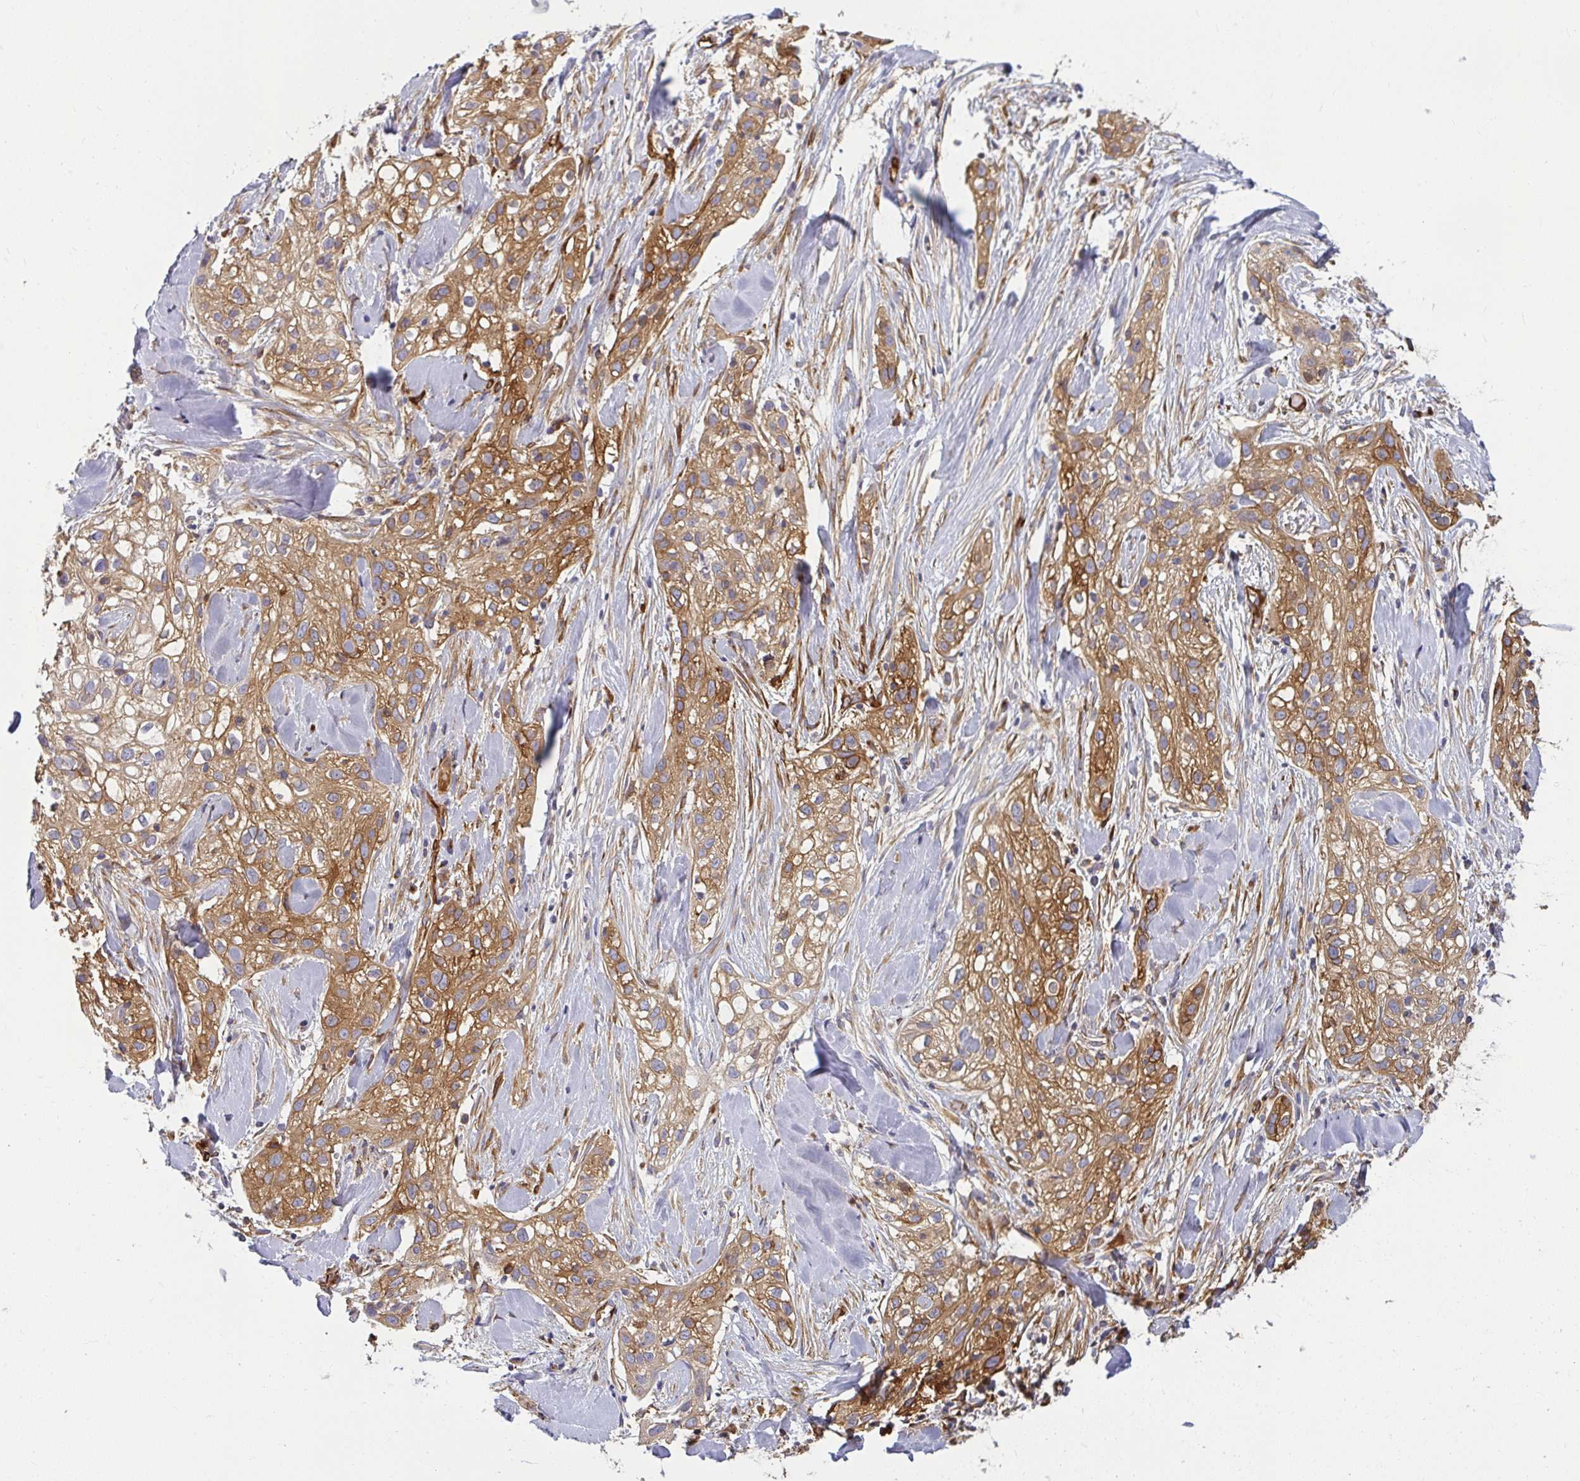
{"staining": {"intensity": "moderate", "quantity": ">75%", "location": "cytoplasmic/membranous"}, "tissue": "skin cancer", "cell_type": "Tumor cells", "image_type": "cancer", "snomed": [{"axis": "morphology", "description": "Squamous cell carcinoma, NOS"}, {"axis": "topography", "description": "Skin"}], "caption": "Skin cancer stained with DAB (3,3'-diaminobenzidine) immunohistochemistry (IHC) displays medium levels of moderate cytoplasmic/membranous staining in about >75% of tumor cells.", "gene": "IFIT3", "patient": {"sex": "male", "age": 82}}